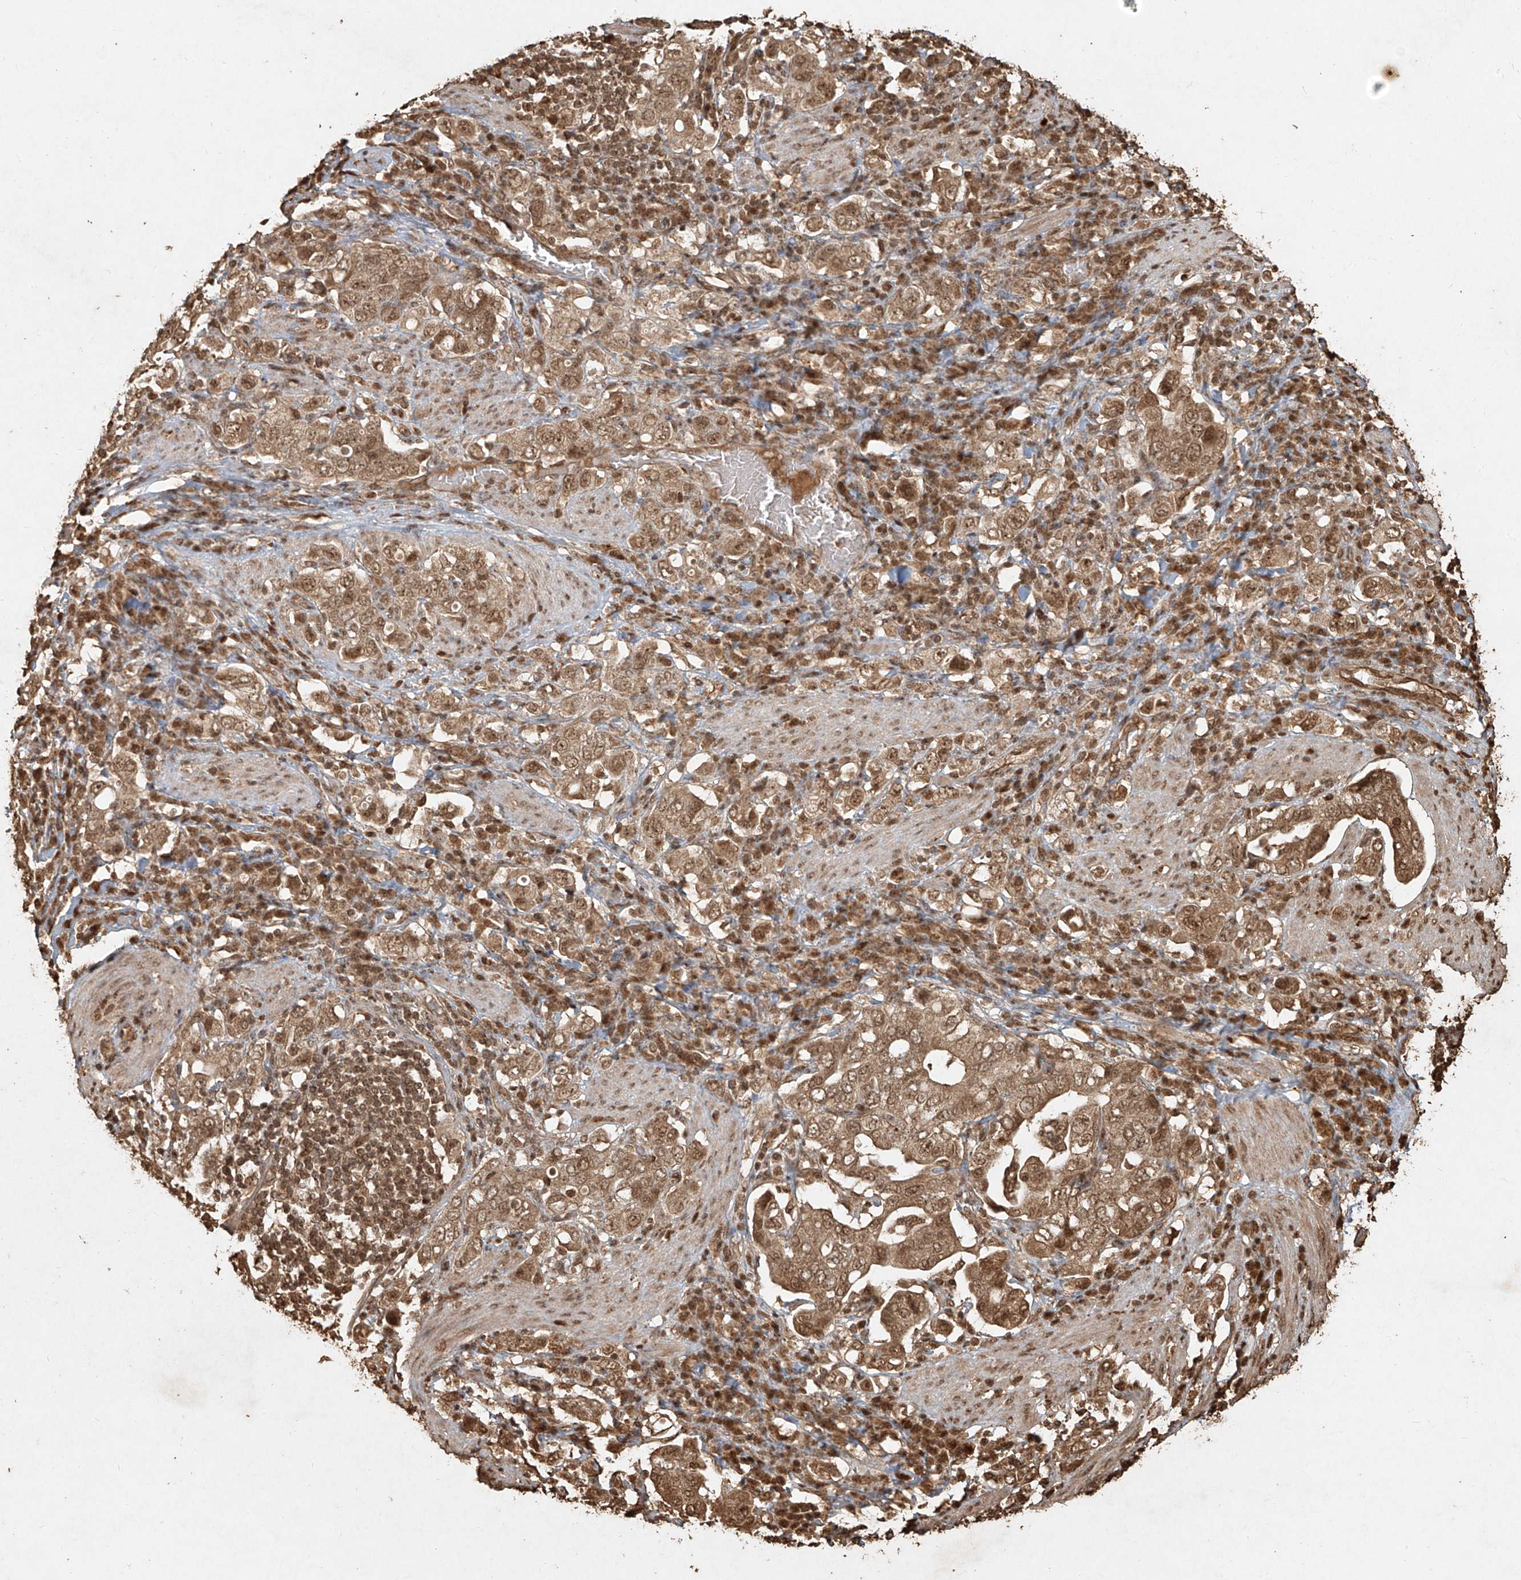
{"staining": {"intensity": "moderate", "quantity": ">75%", "location": "cytoplasmic/membranous,nuclear"}, "tissue": "stomach cancer", "cell_type": "Tumor cells", "image_type": "cancer", "snomed": [{"axis": "morphology", "description": "Adenocarcinoma, NOS"}, {"axis": "topography", "description": "Stomach, upper"}], "caption": "Protein staining of stomach adenocarcinoma tissue demonstrates moderate cytoplasmic/membranous and nuclear staining in approximately >75% of tumor cells.", "gene": "UBE2K", "patient": {"sex": "male", "age": 62}}